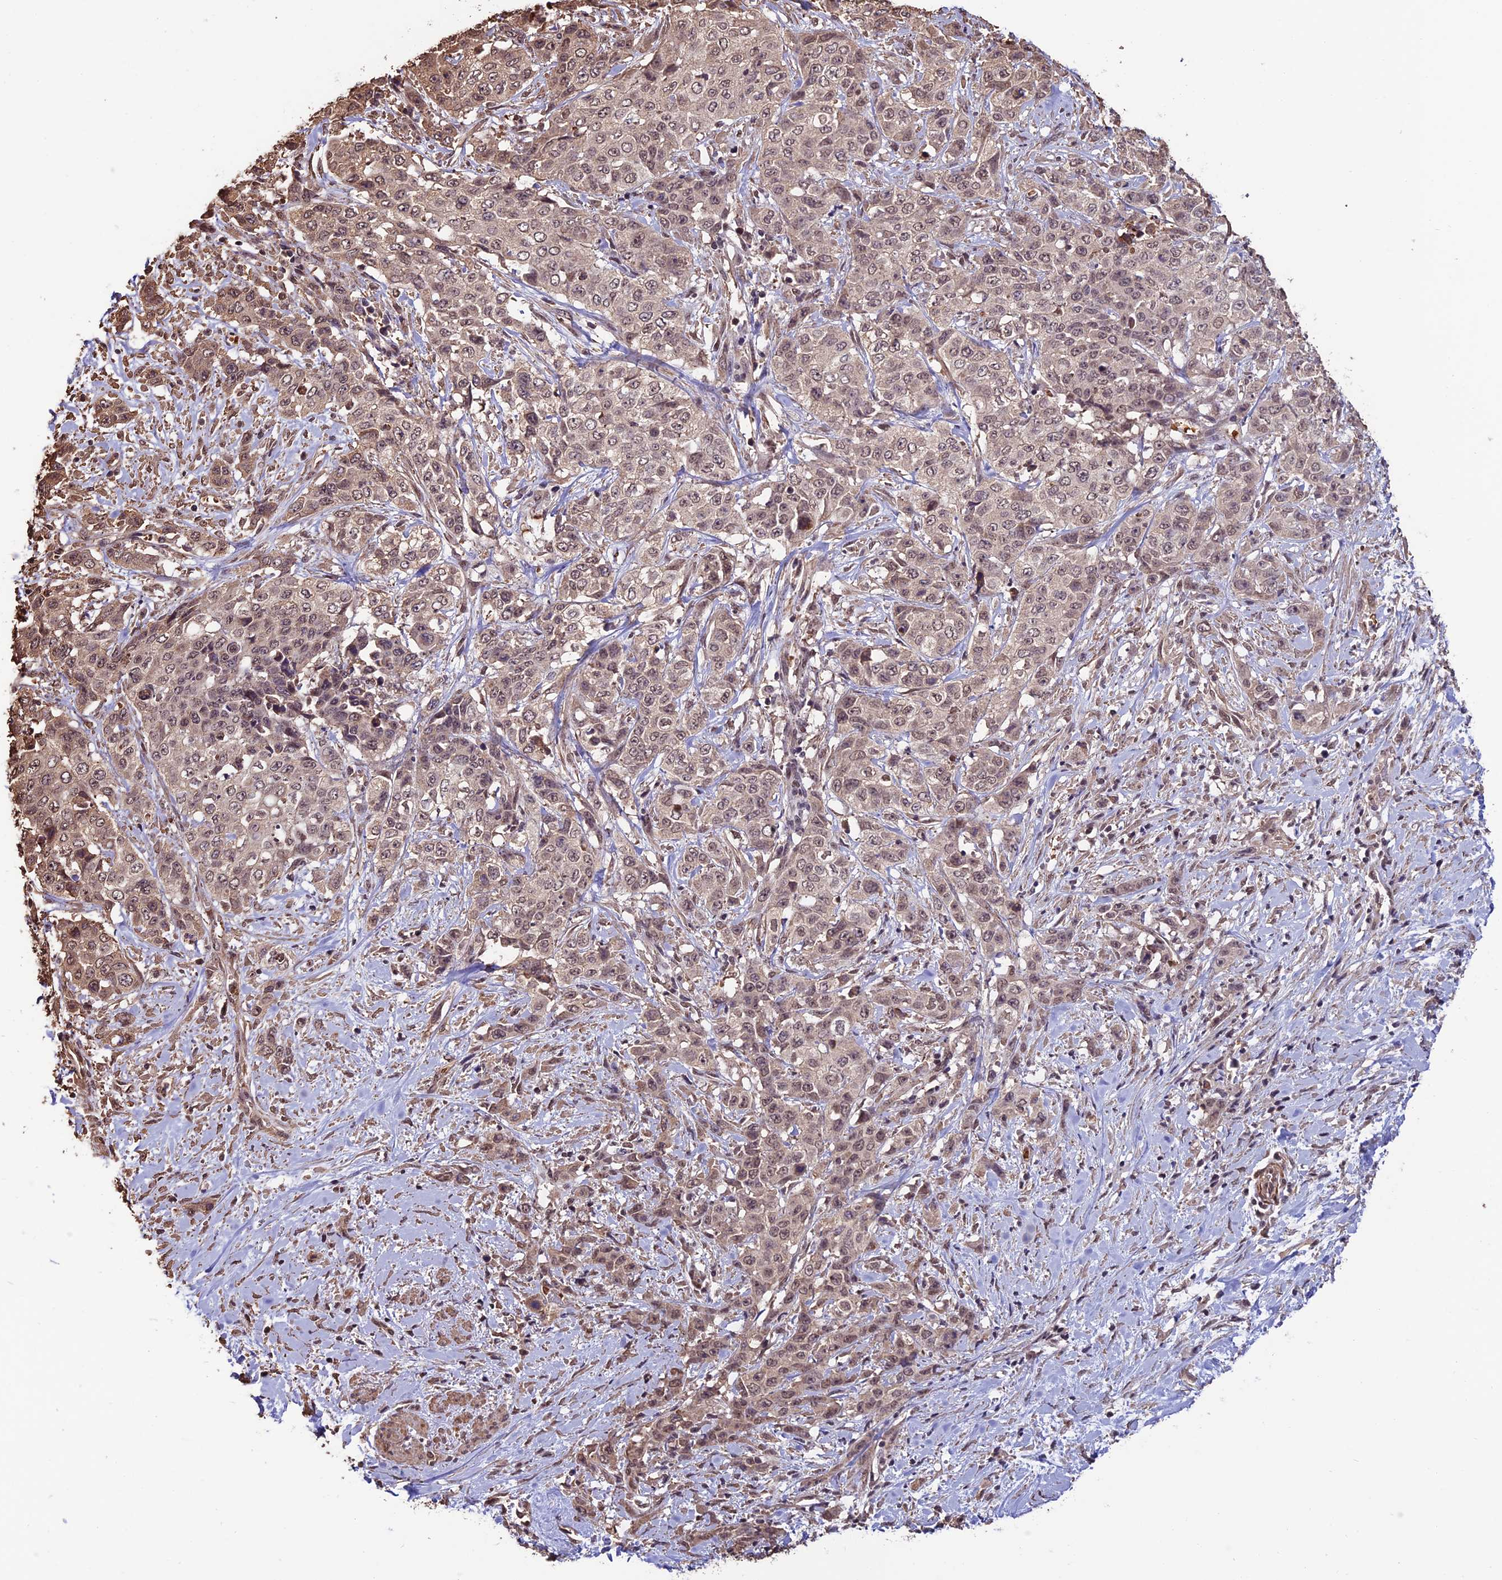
{"staining": {"intensity": "moderate", "quantity": ">75%", "location": "cytoplasmic/membranous,nuclear"}, "tissue": "stomach cancer", "cell_type": "Tumor cells", "image_type": "cancer", "snomed": [{"axis": "morphology", "description": "Adenocarcinoma, NOS"}, {"axis": "topography", "description": "Stomach, upper"}], "caption": "Tumor cells show medium levels of moderate cytoplasmic/membranous and nuclear positivity in about >75% of cells in stomach cancer (adenocarcinoma).", "gene": "CABIN1", "patient": {"sex": "male", "age": 62}}